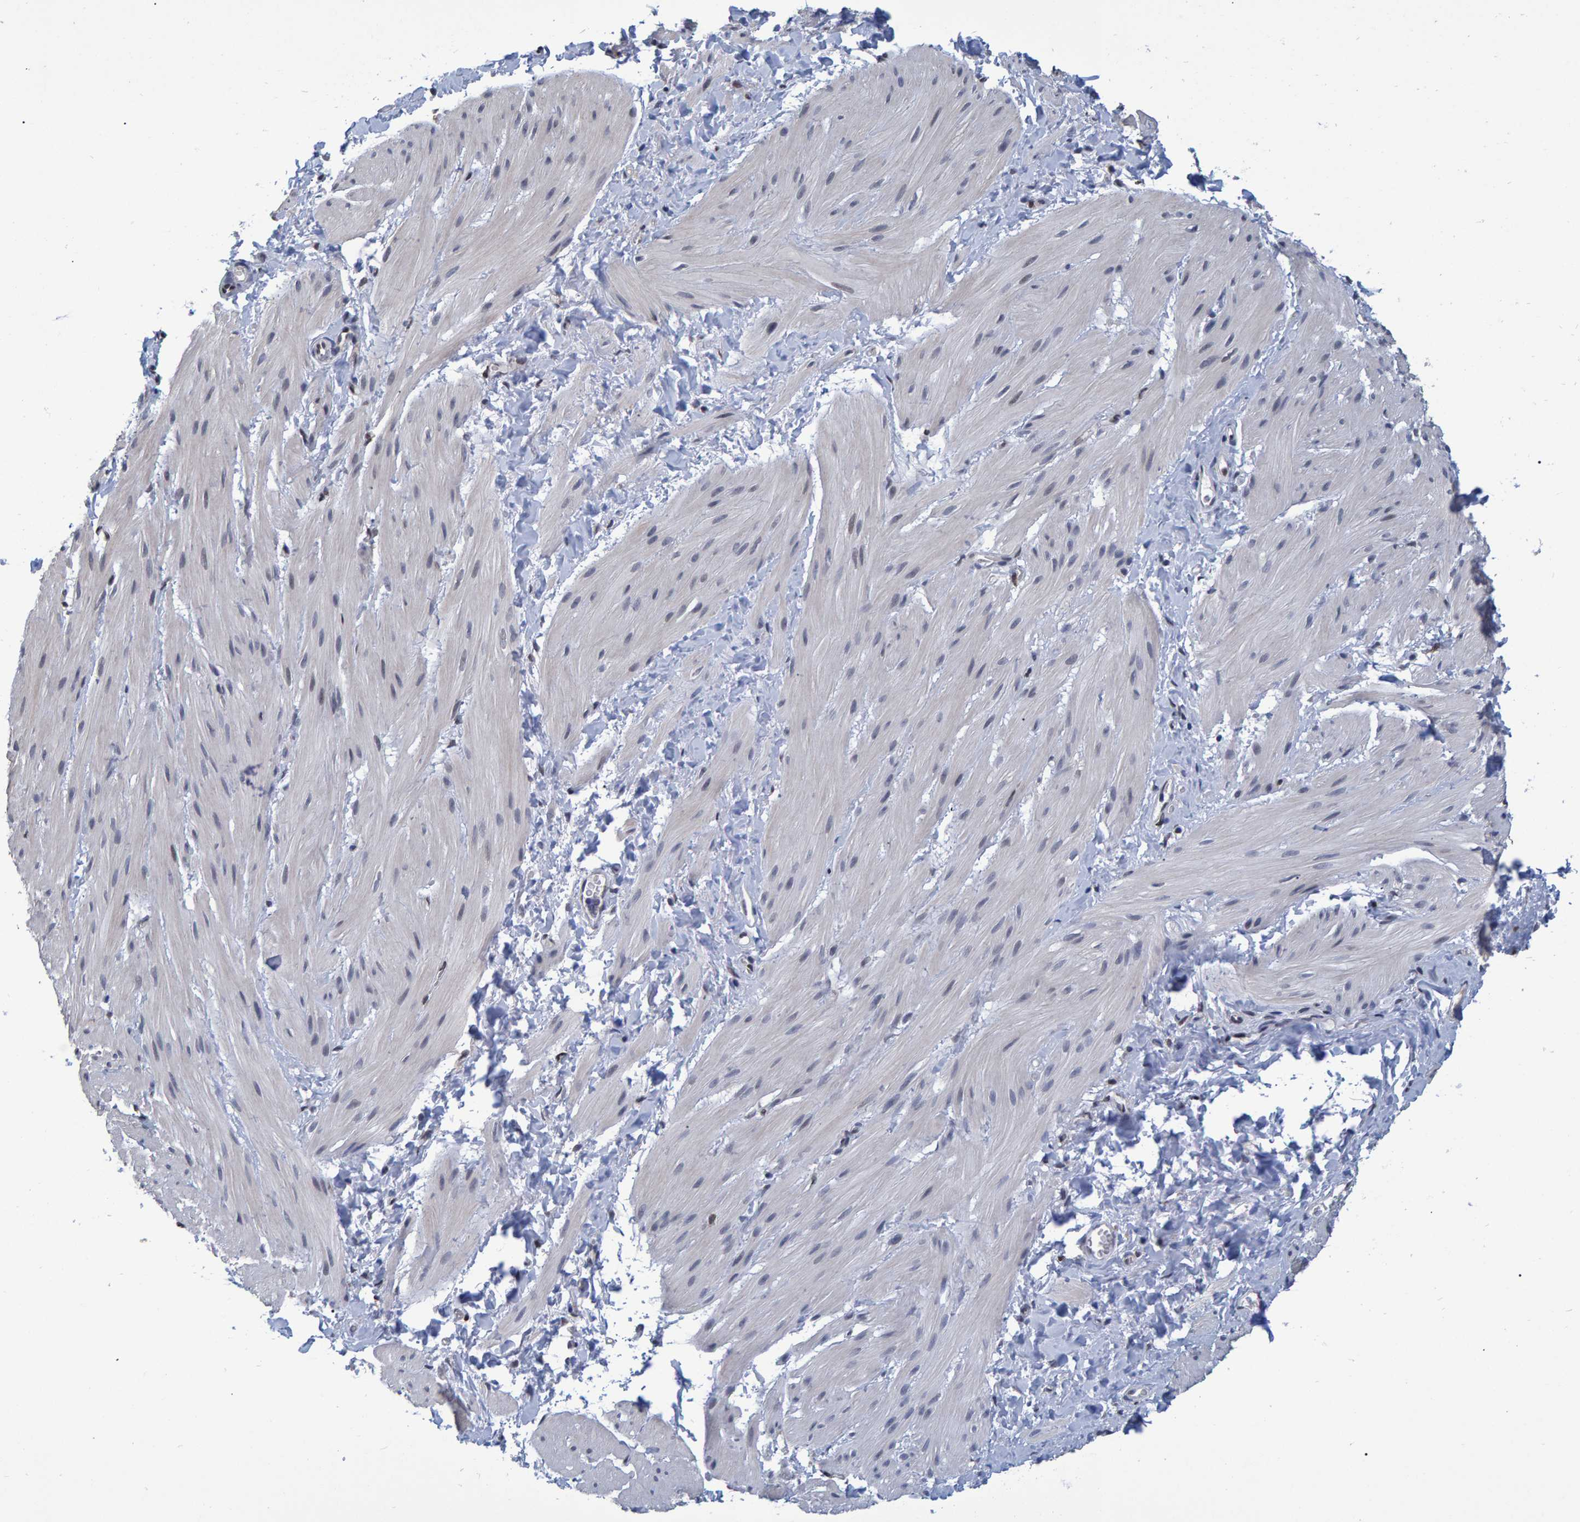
{"staining": {"intensity": "negative", "quantity": "none", "location": "none"}, "tissue": "smooth muscle", "cell_type": "Smooth muscle cells", "image_type": "normal", "snomed": [{"axis": "morphology", "description": "Normal tissue, NOS"}, {"axis": "topography", "description": "Smooth muscle"}], "caption": "Immunohistochemistry (IHC) histopathology image of normal smooth muscle: smooth muscle stained with DAB demonstrates no significant protein staining in smooth muscle cells.", "gene": "QKI", "patient": {"sex": "male", "age": 16}}